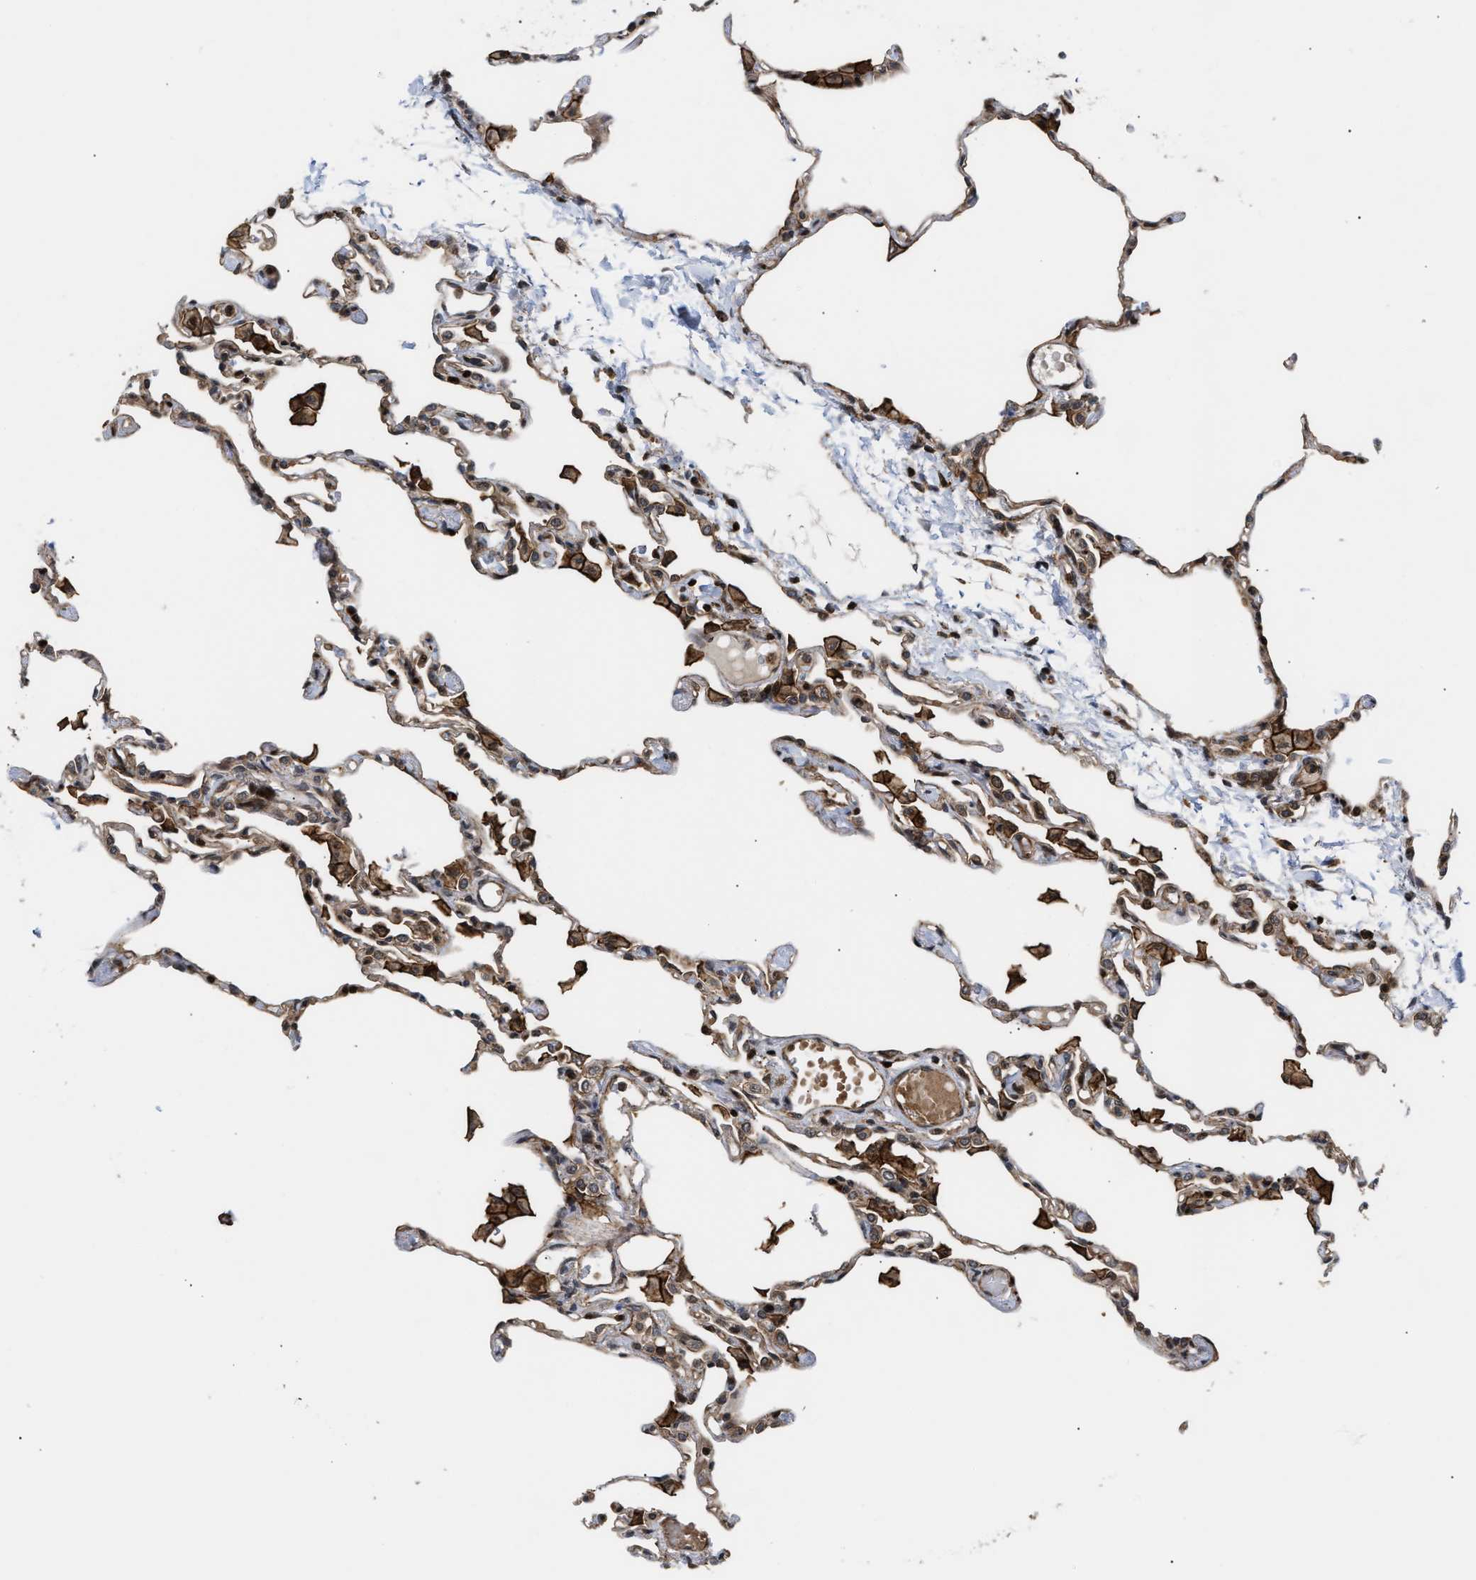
{"staining": {"intensity": "strong", "quantity": "25%-75%", "location": "nuclear"}, "tissue": "lung", "cell_type": "Alveolar cells", "image_type": "normal", "snomed": [{"axis": "morphology", "description": "Normal tissue, NOS"}, {"axis": "topography", "description": "Lung"}], "caption": "About 25%-75% of alveolar cells in normal lung reveal strong nuclear protein staining as visualized by brown immunohistochemical staining.", "gene": "STAU2", "patient": {"sex": "female", "age": 49}}